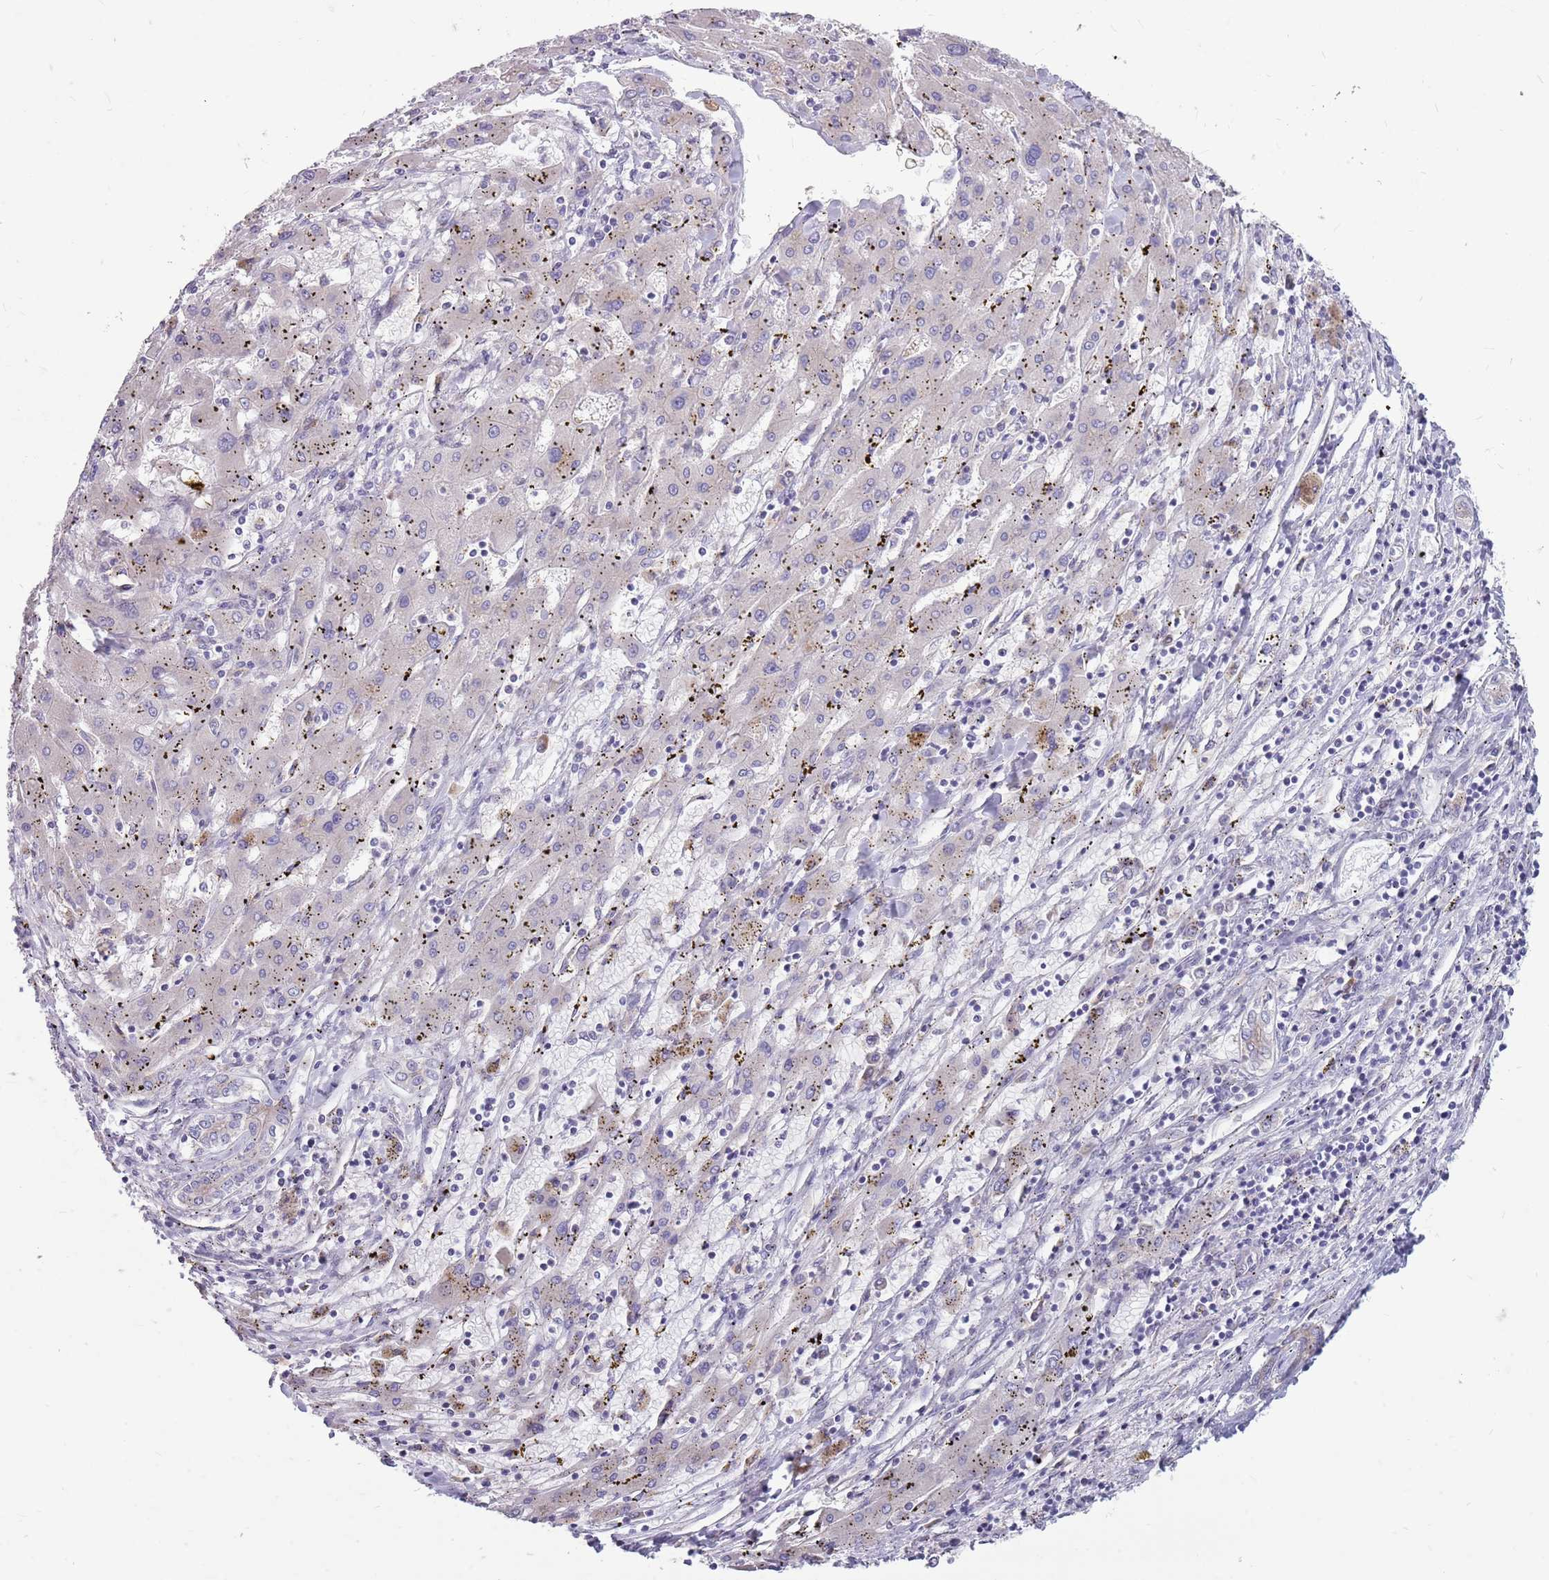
{"staining": {"intensity": "negative", "quantity": "none", "location": "none"}, "tissue": "liver cancer", "cell_type": "Tumor cells", "image_type": "cancer", "snomed": [{"axis": "morphology", "description": "Carcinoma, Hepatocellular, NOS"}, {"axis": "topography", "description": "Liver"}], "caption": "This histopathology image is of liver cancer stained with IHC to label a protein in brown with the nuclei are counter-stained blue. There is no positivity in tumor cells.", "gene": "PPP1R27", "patient": {"sex": "male", "age": 72}}